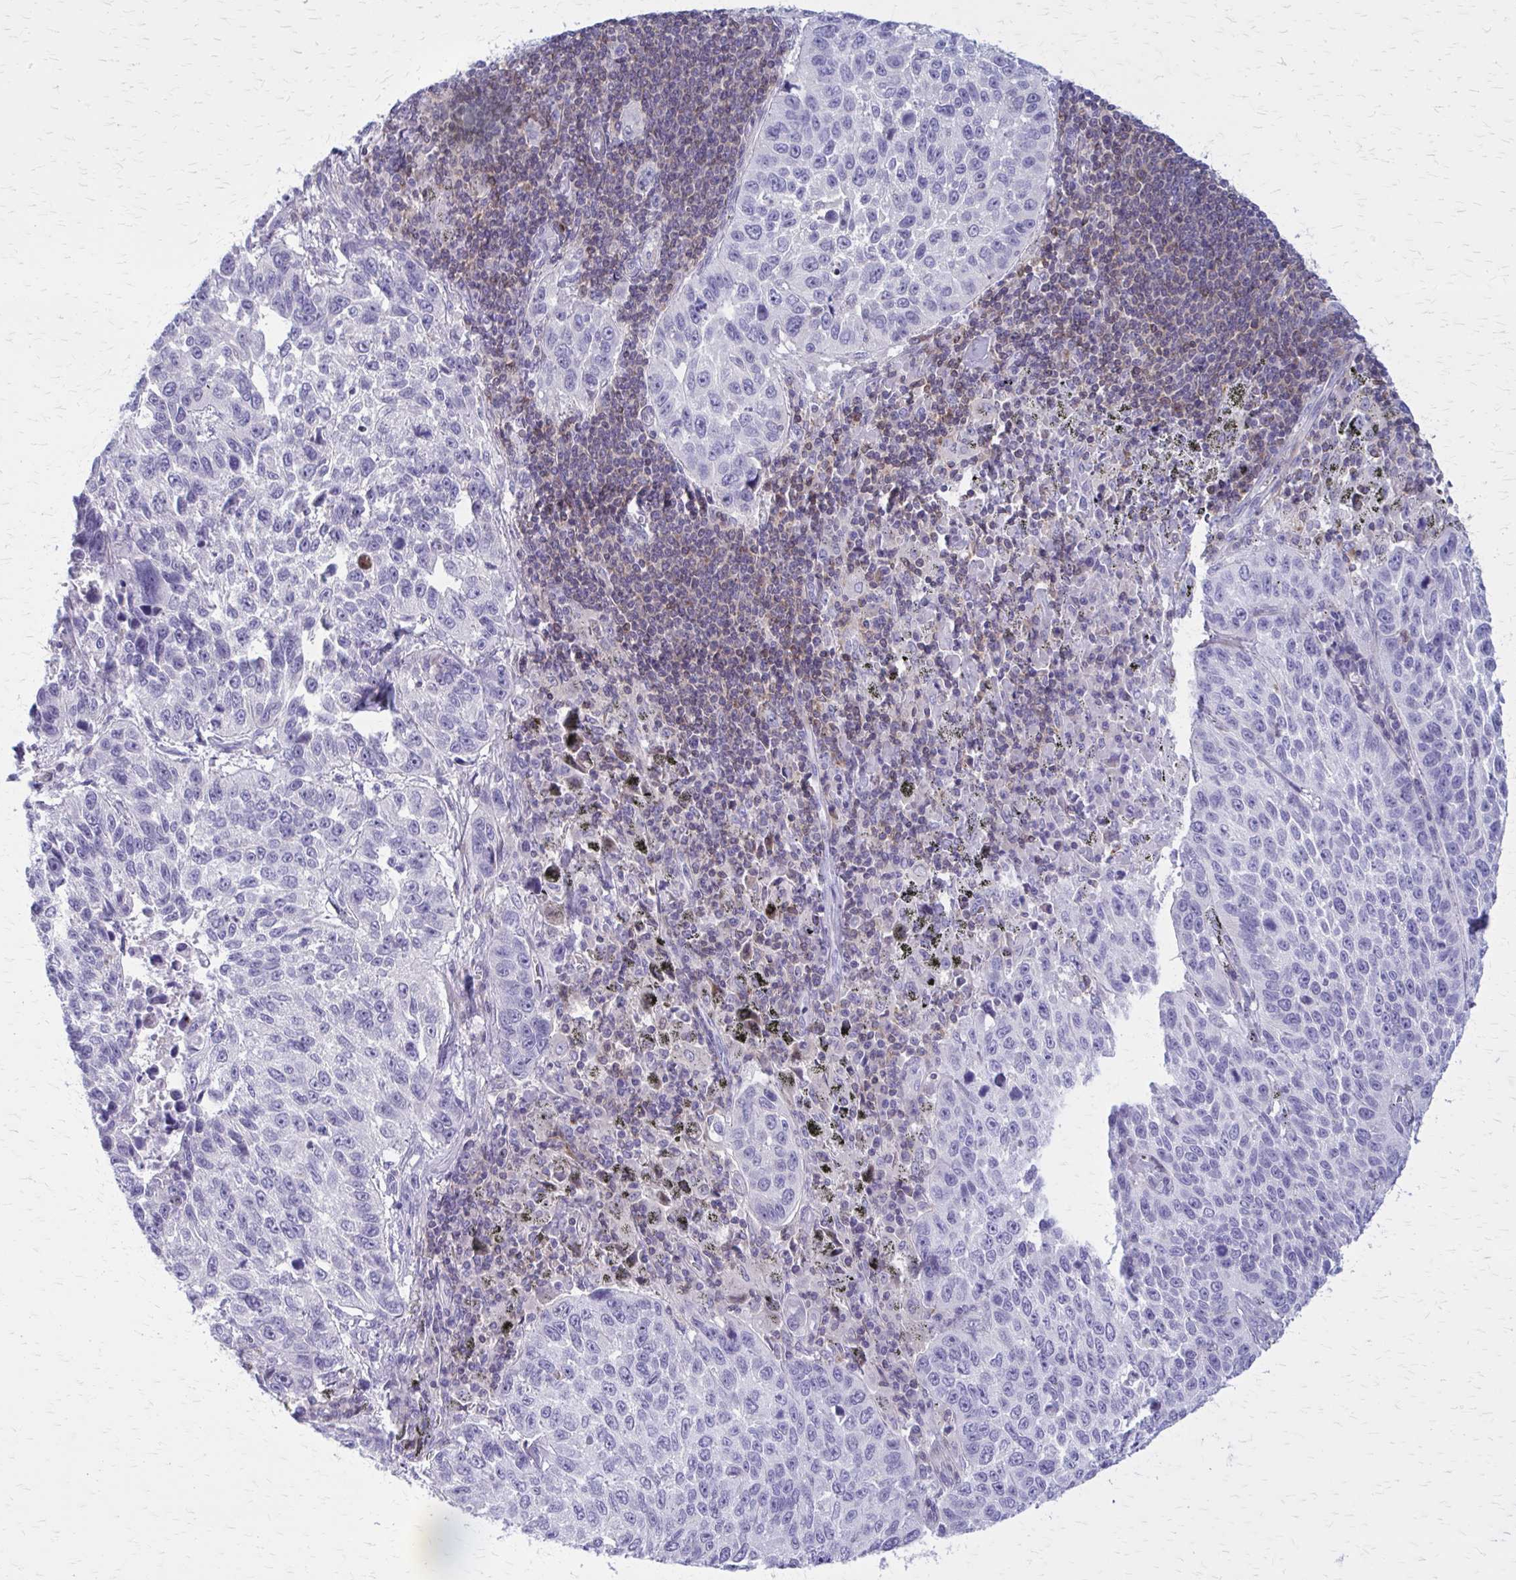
{"staining": {"intensity": "negative", "quantity": "none", "location": "none"}, "tissue": "lung cancer", "cell_type": "Tumor cells", "image_type": "cancer", "snomed": [{"axis": "morphology", "description": "Squamous cell carcinoma, NOS"}, {"axis": "topography", "description": "Lung"}], "caption": "DAB (3,3'-diaminobenzidine) immunohistochemical staining of lung squamous cell carcinoma shows no significant positivity in tumor cells. (DAB IHC visualized using brightfield microscopy, high magnification).", "gene": "PITPNM1", "patient": {"sex": "male", "age": 62}}